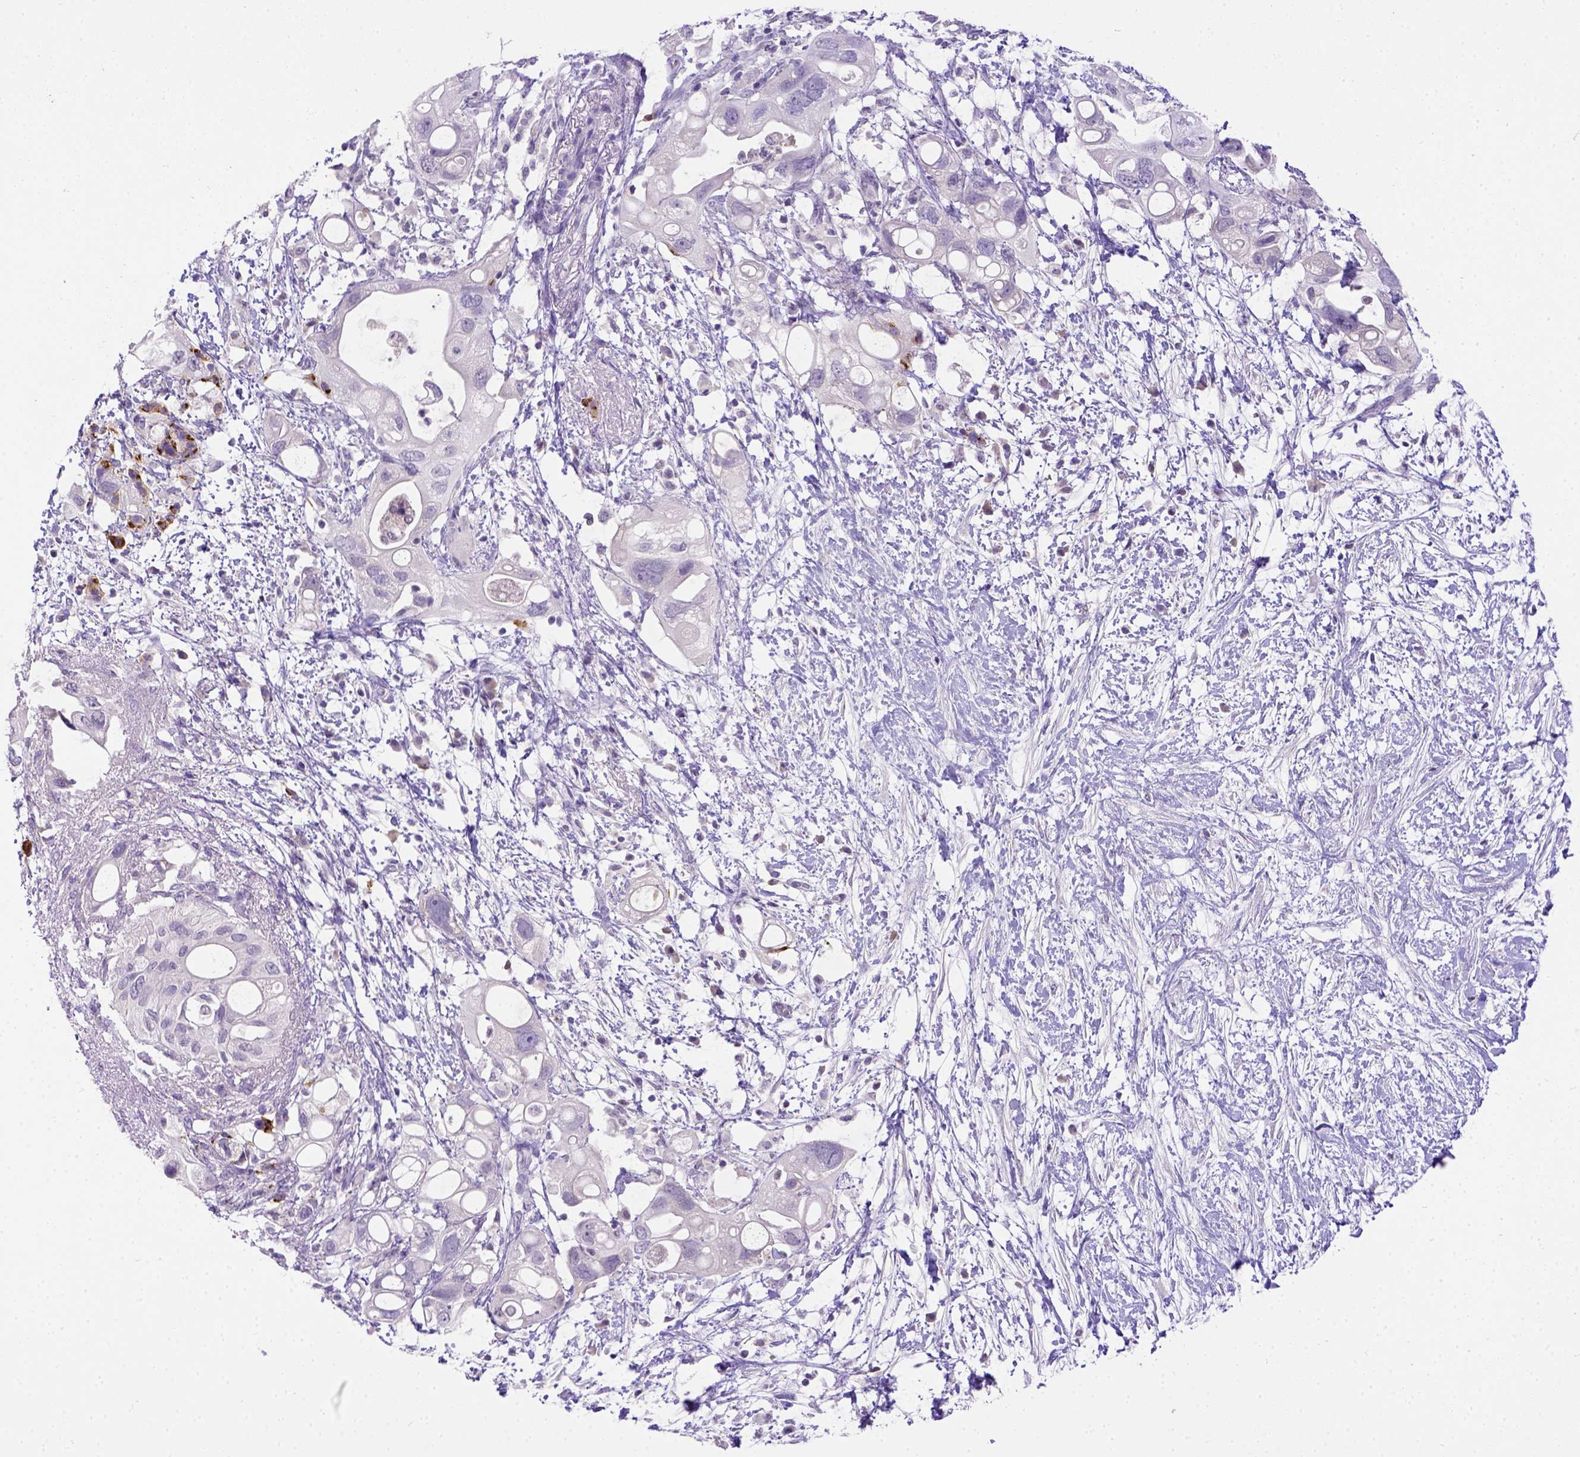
{"staining": {"intensity": "negative", "quantity": "none", "location": "none"}, "tissue": "pancreatic cancer", "cell_type": "Tumor cells", "image_type": "cancer", "snomed": [{"axis": "morphology", "description": "Adenocarcinoma, NOS"}, {"axis": "topography", "description": "Pancreas"}], "caption": "High power microscopy histopathology image of an IHC micrograph of pancreatic cancer, revealing no significant staining in tumor cells. (DAB IHC visualized using brightfield microscopy, high magnification).", "gene": "B3GAT1", "patient": {"sex": "female", "age": 72}}